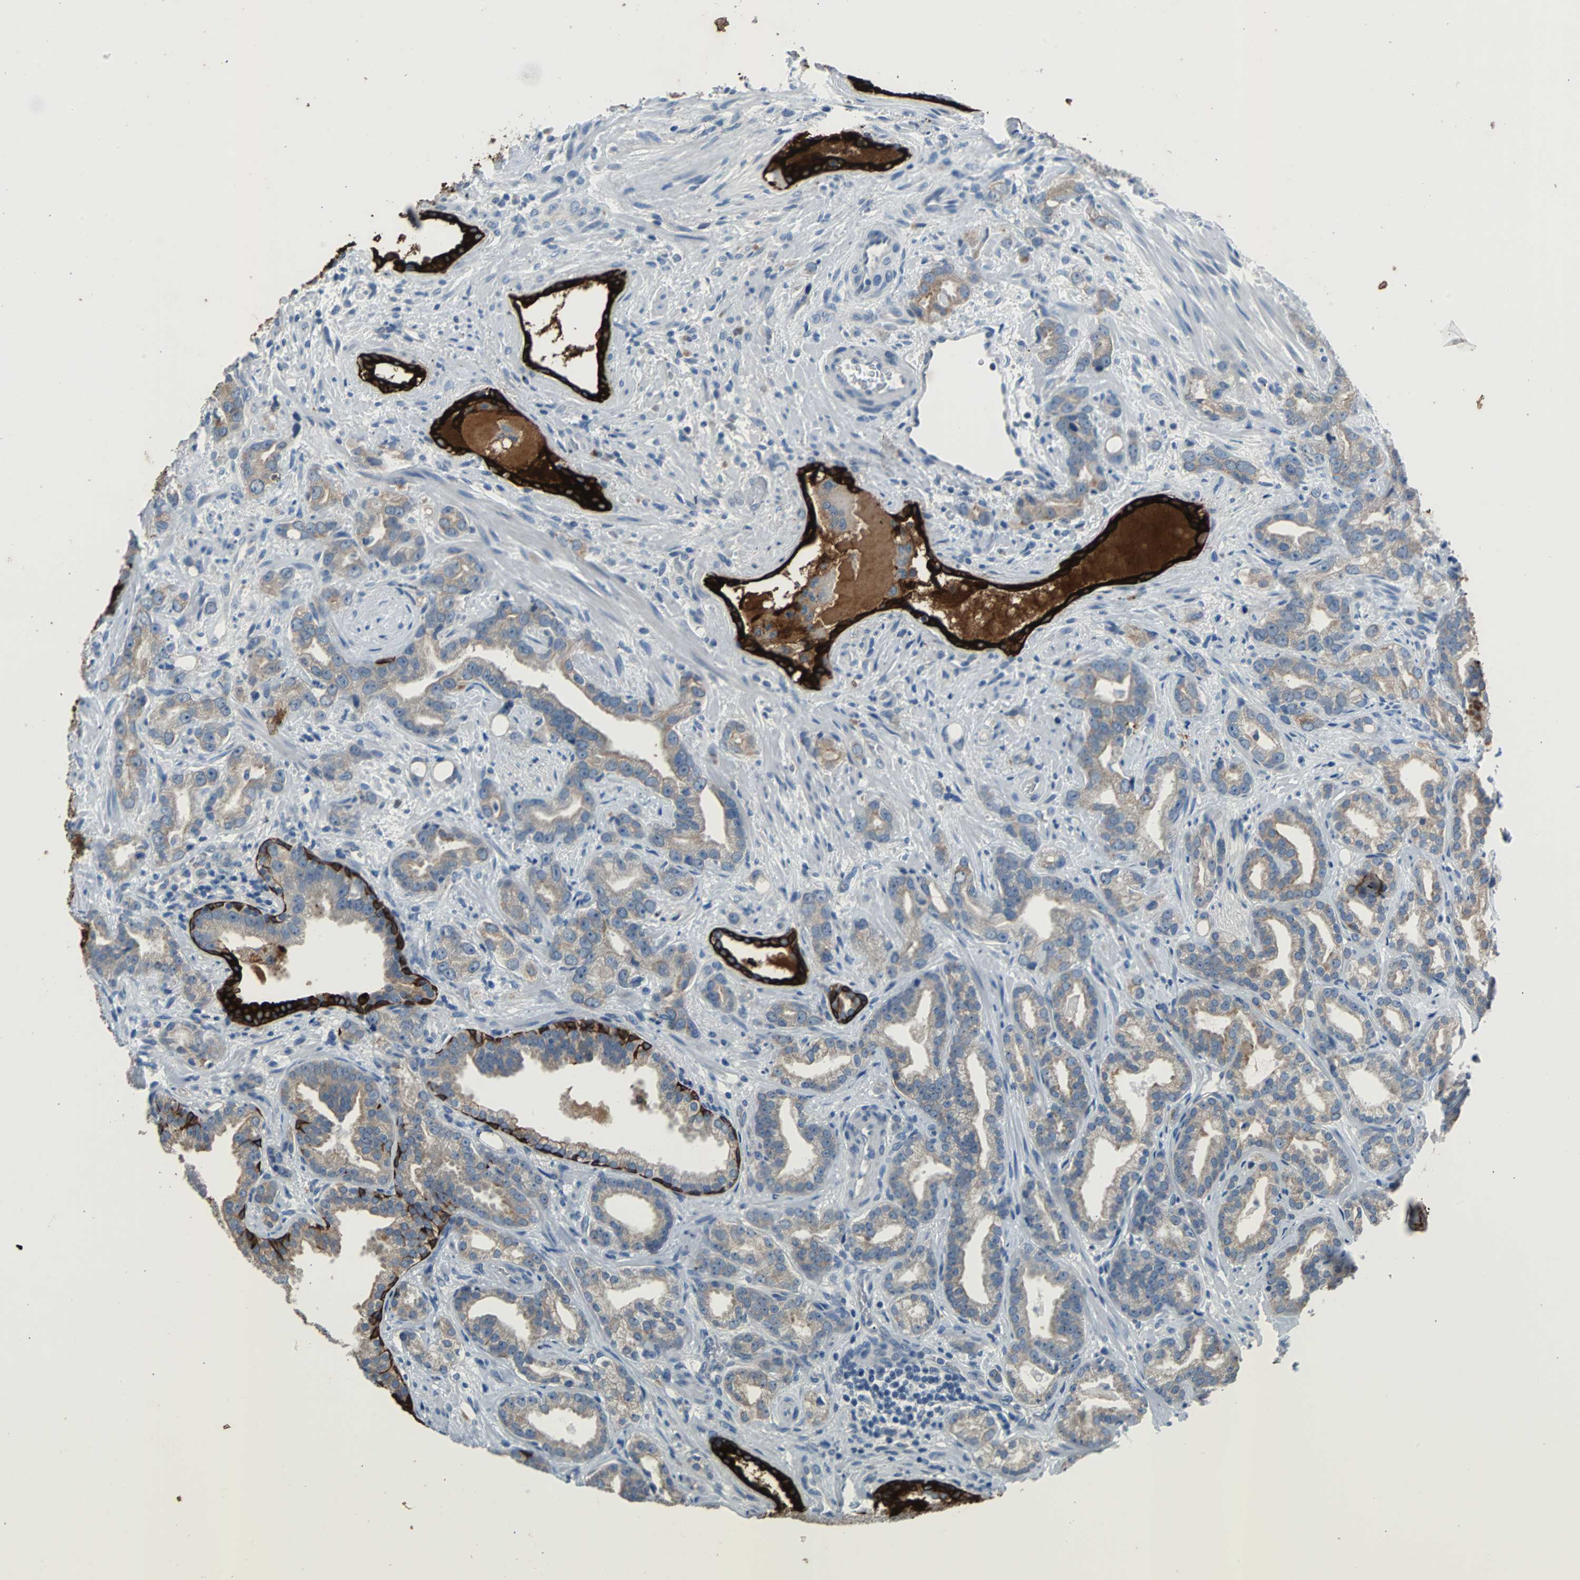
{"staining": {"intensity": "moderate", "quantity": ">75%", "location": "cytoplasmic/membranous"}, "tissue": "prostate cancer", "cell_type": "Tumor cells", "image_type": "cancer", "snomed": [{"axis": "morphology", "description": "Adenocarcinoma, Low grade"}, {"axis": "topography", "description": "Prostate"}], "caption": "Human prostate cancer stained with a brown dye reveals moderate cytoplasmic/membranous positive positivity in approximately >75% of tumor cells.", "gene": "KRT7", "patient": {"sex": "male", "age": 63}}